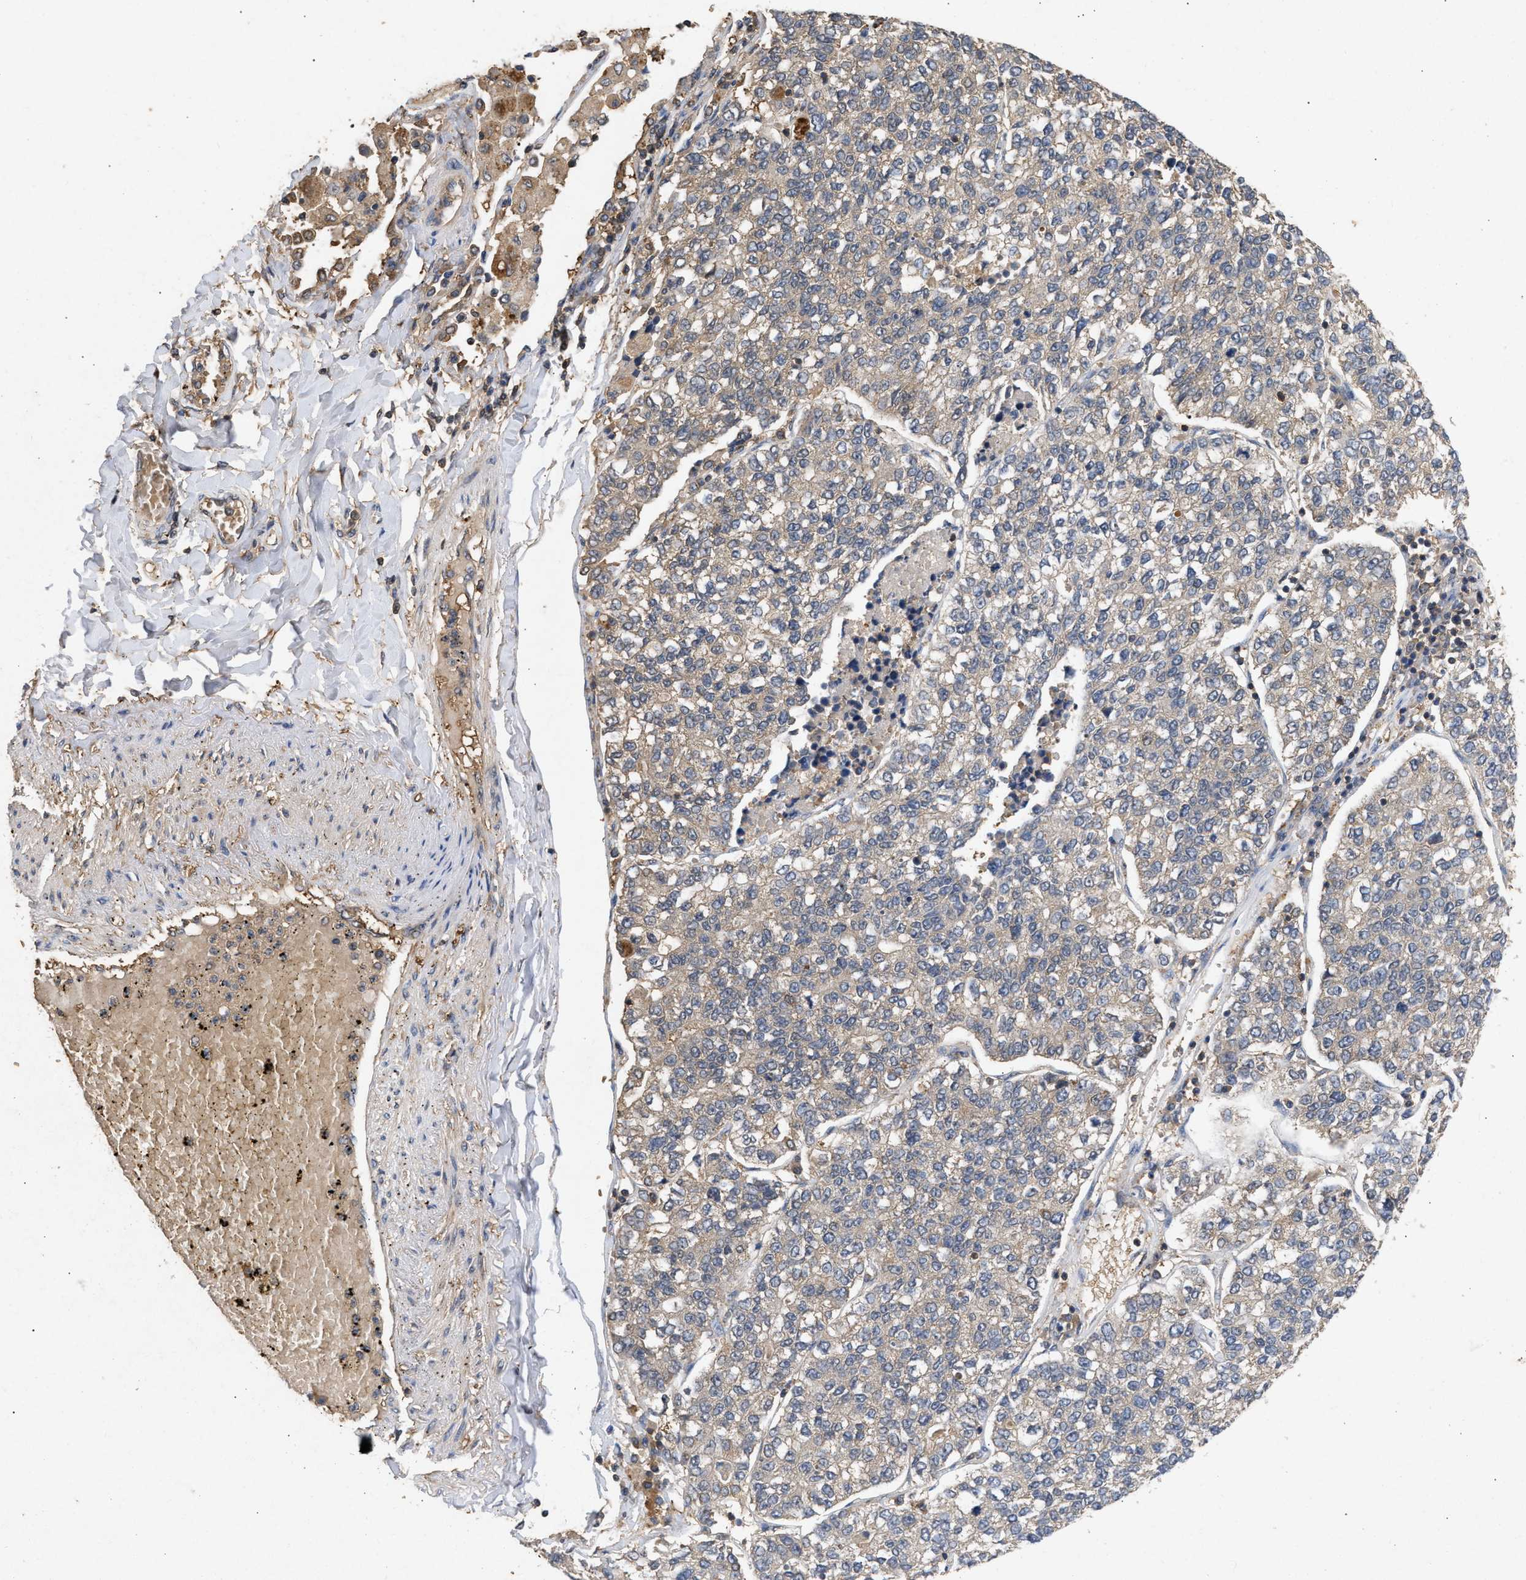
{"staining": {"intensity": "weak", "quantity": "25%-75%", "location": "cytoplasmic/membranous"}, "tissue": "lung cancer", "cell_type": "Tumor cells", "image_type": "cancer", "snomed": [{"axis": "morphology", "description": "Adenocarcinoma, NOS"}, {"axis": "topography", "description": "Lung"}], "caption": "This micrograph exhibits immunohistochemistry staining of human lung cancer (adenocarcinoma), with low weak cytoplasmic/membranous positivity in about 25%-75% of tumor cells.", "gene": "FITM1", "patient": {"sex": "male", "age": 49}}